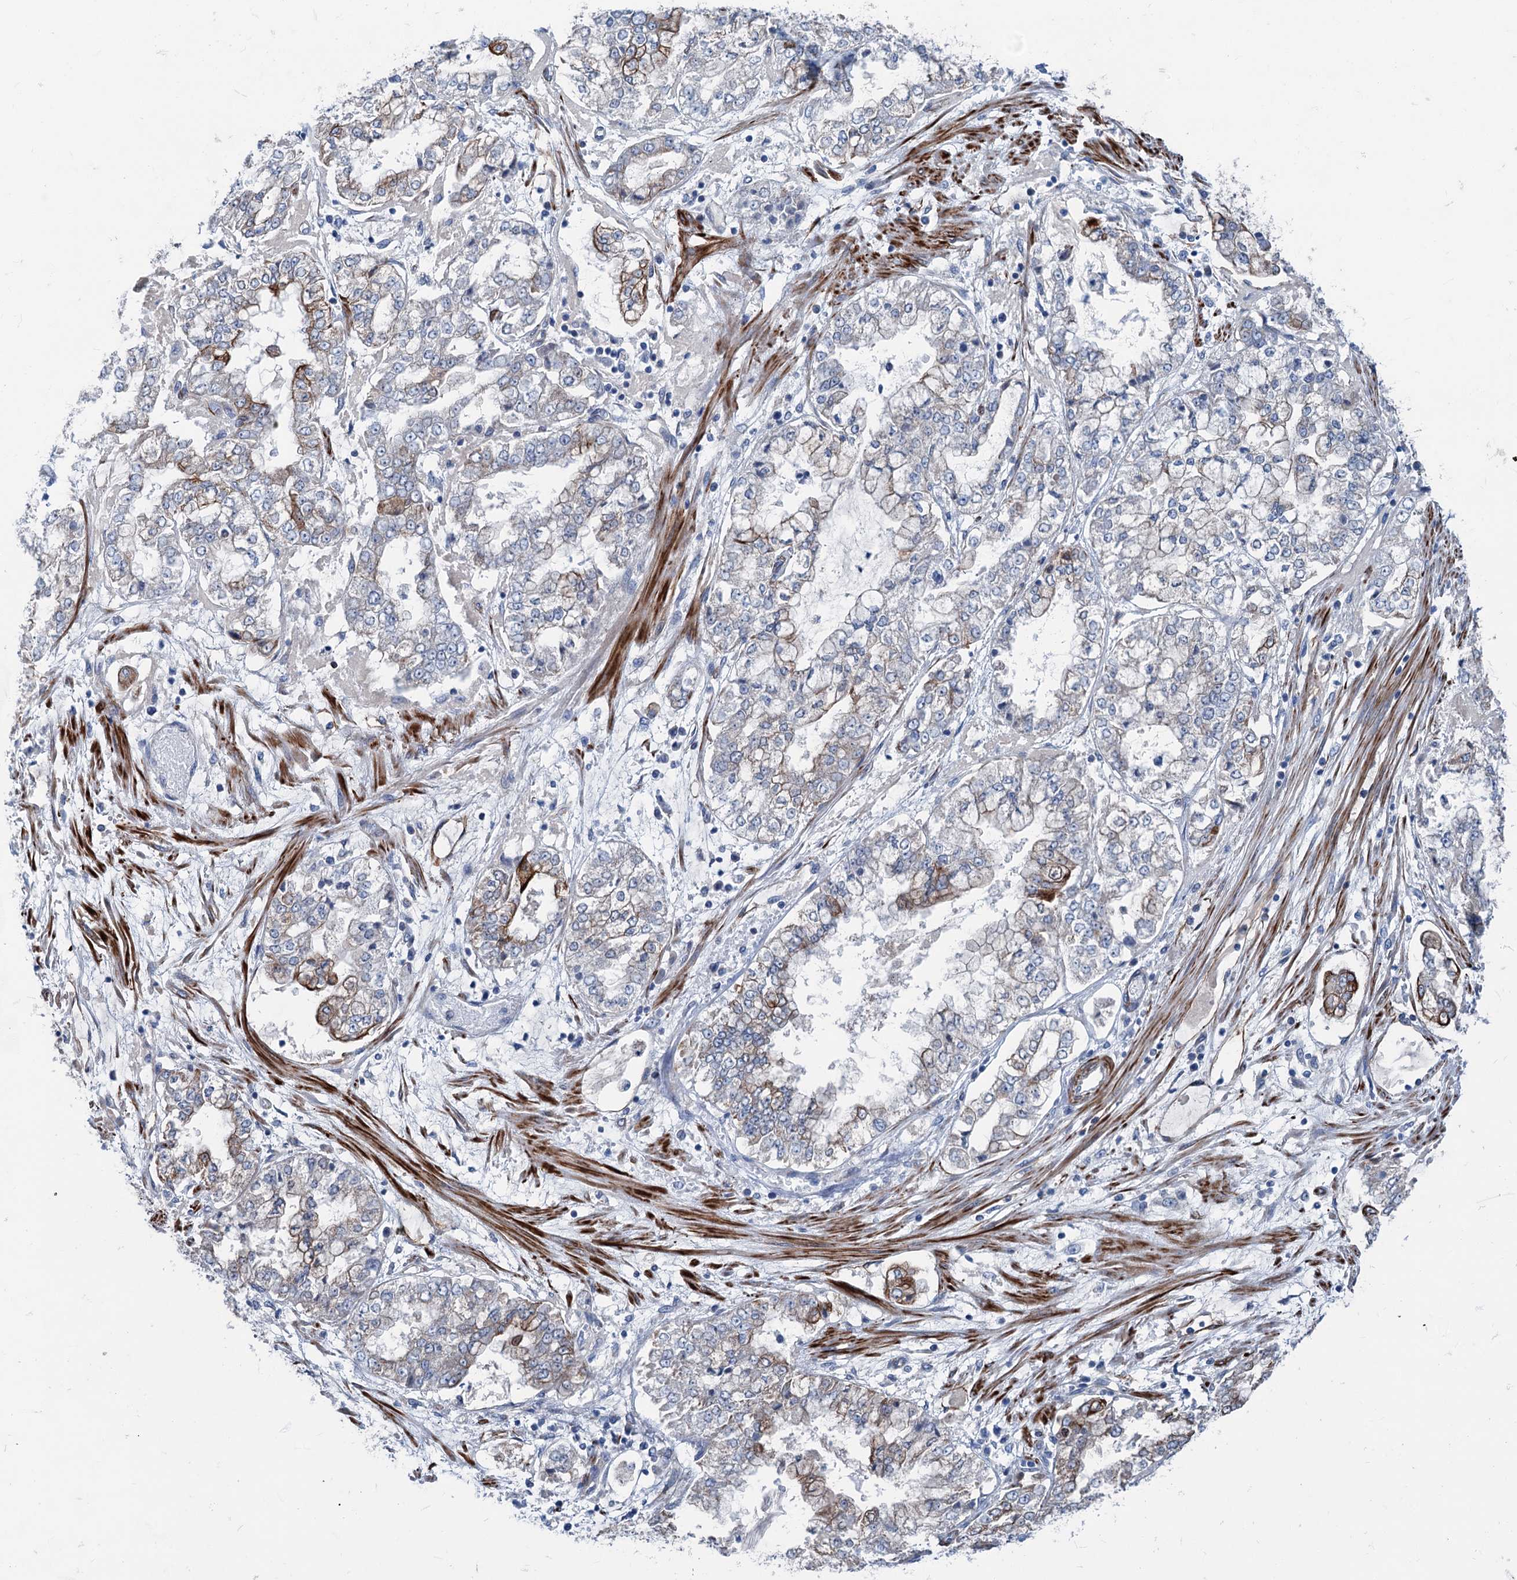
{"staining": {"intensity": "moderate", "quantity": "<25%", "location": "cytoplasmic/membranous"}, "tissue": "stomach cancer", "cell_type": "Tumor cells", "image_type": "cancer", "snomed": [{"axis": "morphology", "description": "Adenocarcinoma, NOS"}, {"axis": "topography", "description": "Stomach"}], "caption": "Adenocarcinoma (stomach) tissue demonstrates moderate cytoplasmic/membranous staining in about <25% of tumor cells, visualized by immunohistochemistry.", "gene": "CALCOCO1", "patient": {"sex": "male", "age": 76}}